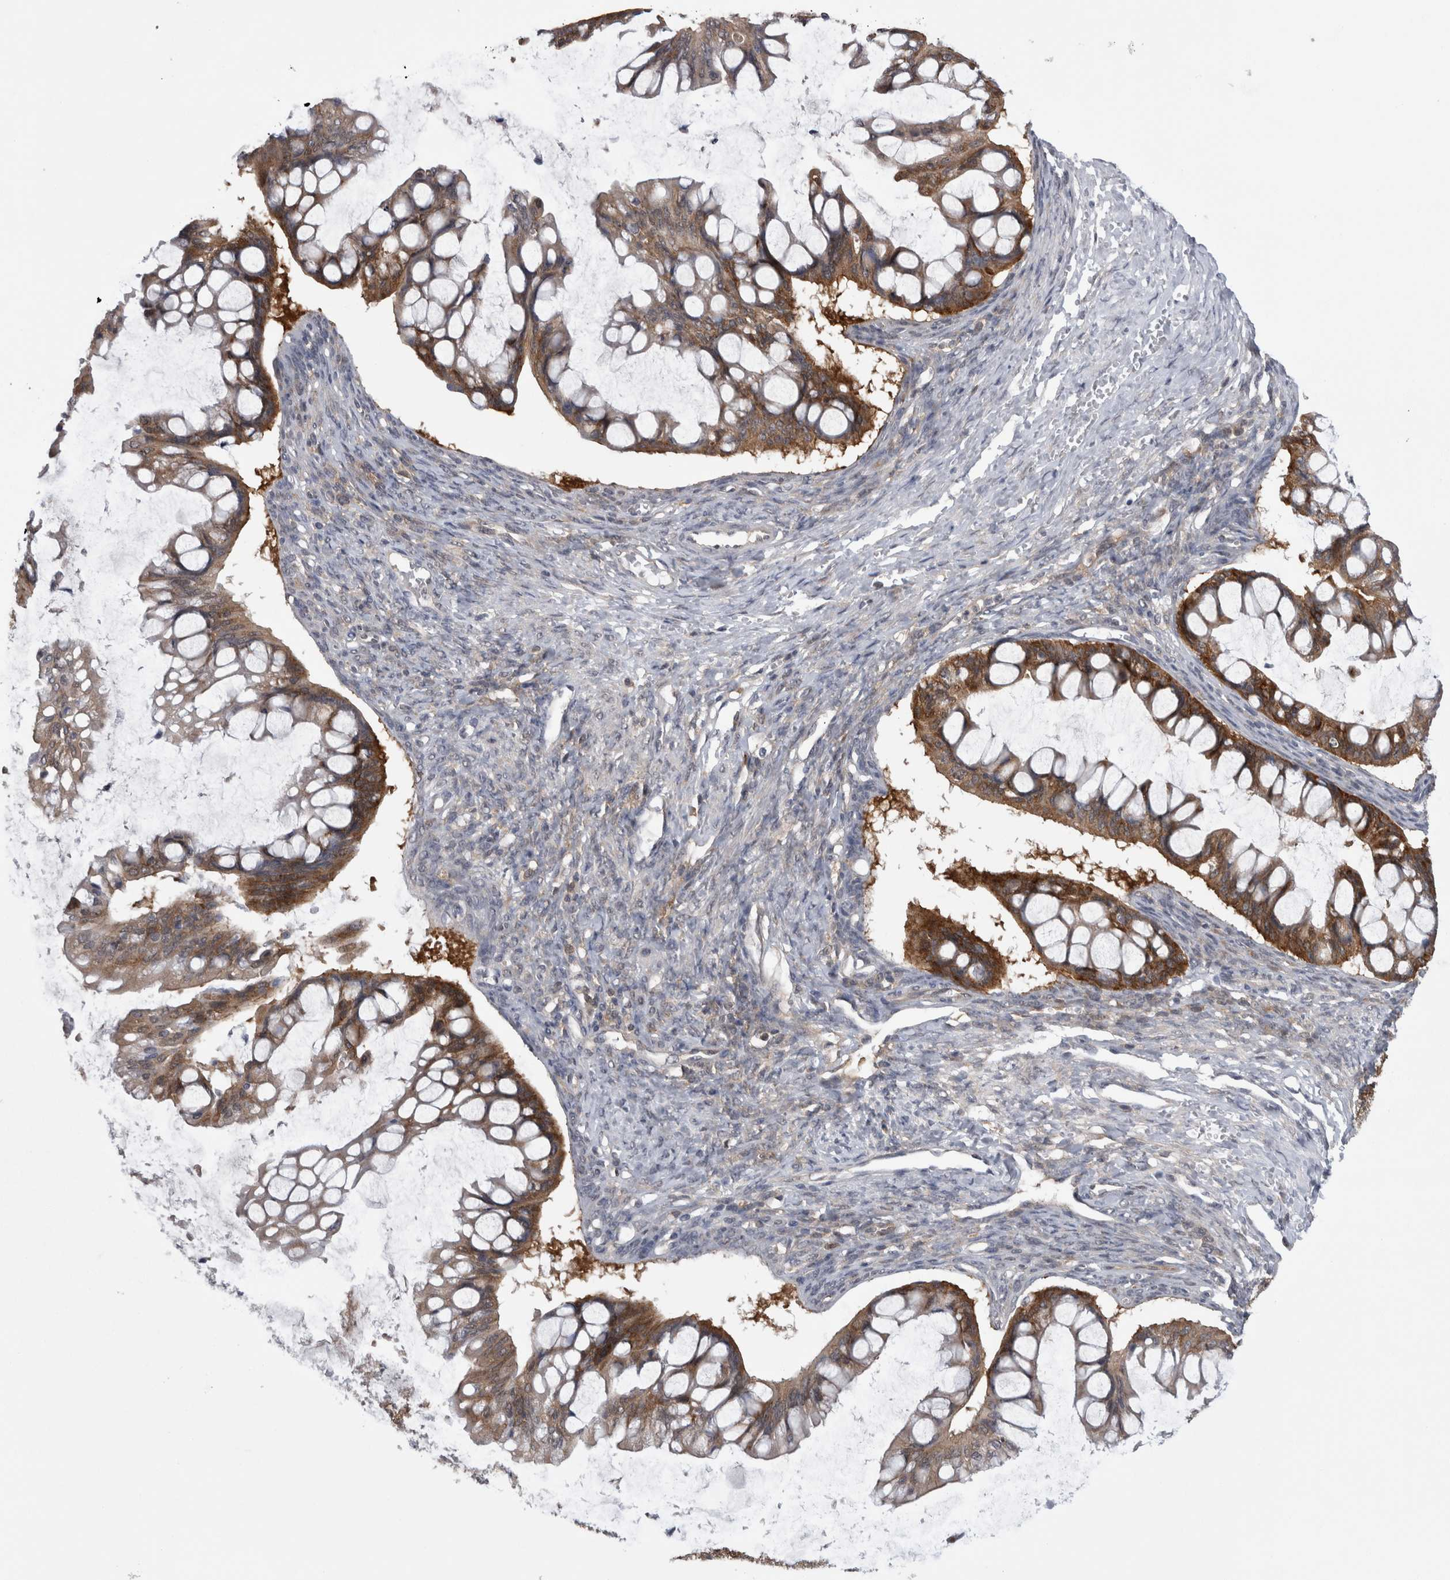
{"staining": {"intensity": "moderate", "quantity": ">75%", "location": "cytoplasmic/membranous"}, "tissue": "ovarian cancer", "cell_type": "Tumor cells", "image_type": "cancer", "snomed": [{"axis": "morphology", "description": "Cystadenocarcinoma, mucinous, NOS"}, {"axis": "topography", "description": "Ovary"}], "caption": "Immunohistochemistry (IHC) (DAB (3,3'-diaminobenzidine)) staining of human ovarian cancer (mucinous cystadenocarcinoma) demonstrates moderate cytoplasmic/membranous protein expression in about >75% of tumor cells.", "gene": "CACYBP", "patient": {"sex": "female", "age": 73}}